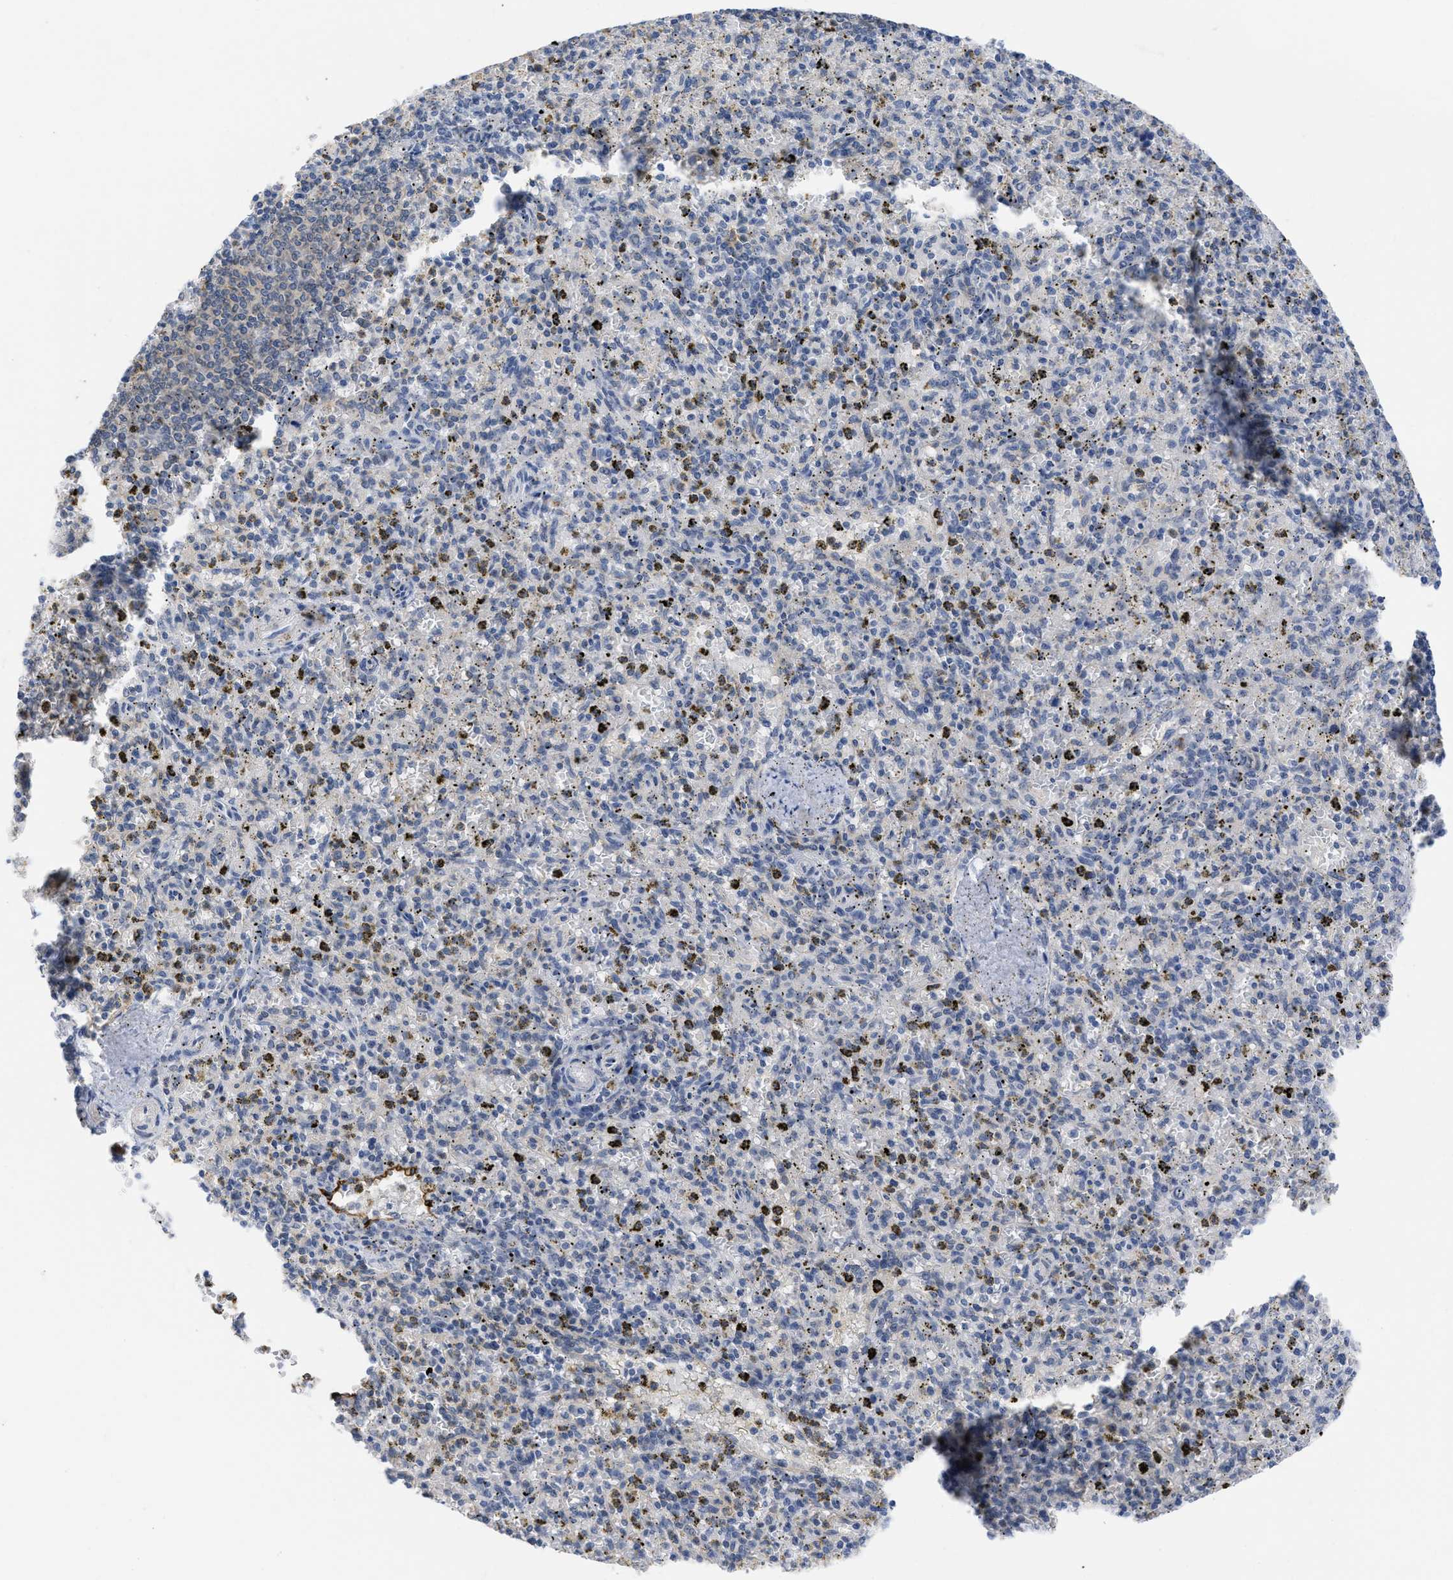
{"staining": {"intensity": "negative", "quantity": "none", "location": "none"}, "tissue": "spleen", "cell_type": "Cells in red pulp", "image_type": "normal", "snomed": [{"axis": "morphology", "description": "Normal tissue, NOS"}, {"axis": "topography", "description": "Spleen"}], "caption": "This is an IHC histopathology image of unremarkable human spleen. There is no positivity in cells in red pulp.", "gene": "ACKR1", "patient": {"sex": "male", "age": 72}}